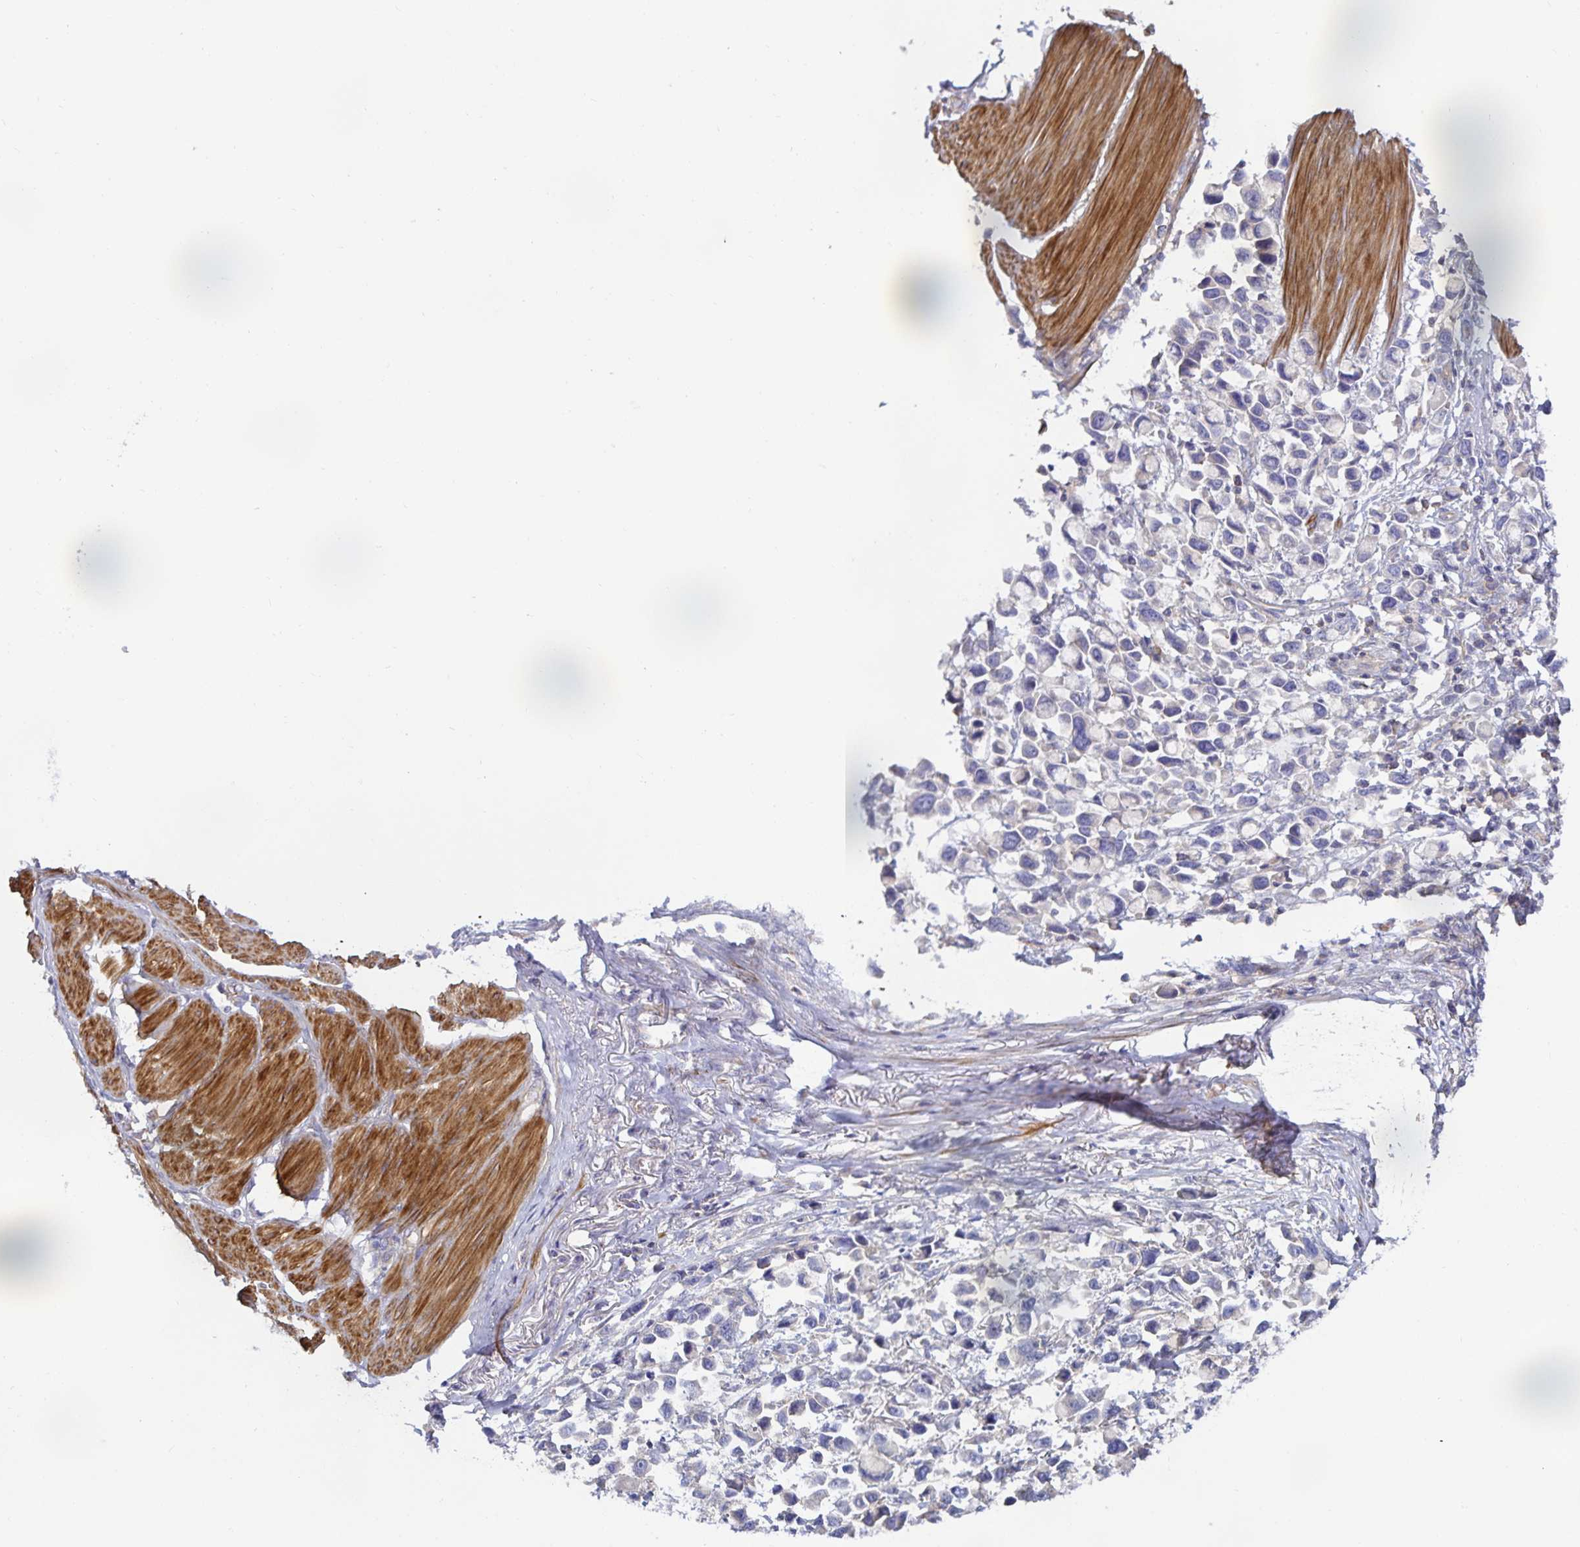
{"staining": {"intensity": "negative", "quantity": "none", "location": "none"}, "tissue": "stomach cancer", "cell_type": "Tumor cells", "image_type": "cancer", "snomed": [{"axis": "morphology", "description": "Adenocarcinoma, NOS"}, {"axis": "topography", "description": "Stomach"}], "caption": "Stomach adenocarcinoma was stained to show a protein in brown. There is no significant positivity in tumor cells.", "gene": "METTL22", "patient": {"sex": "female", "age": 81}}